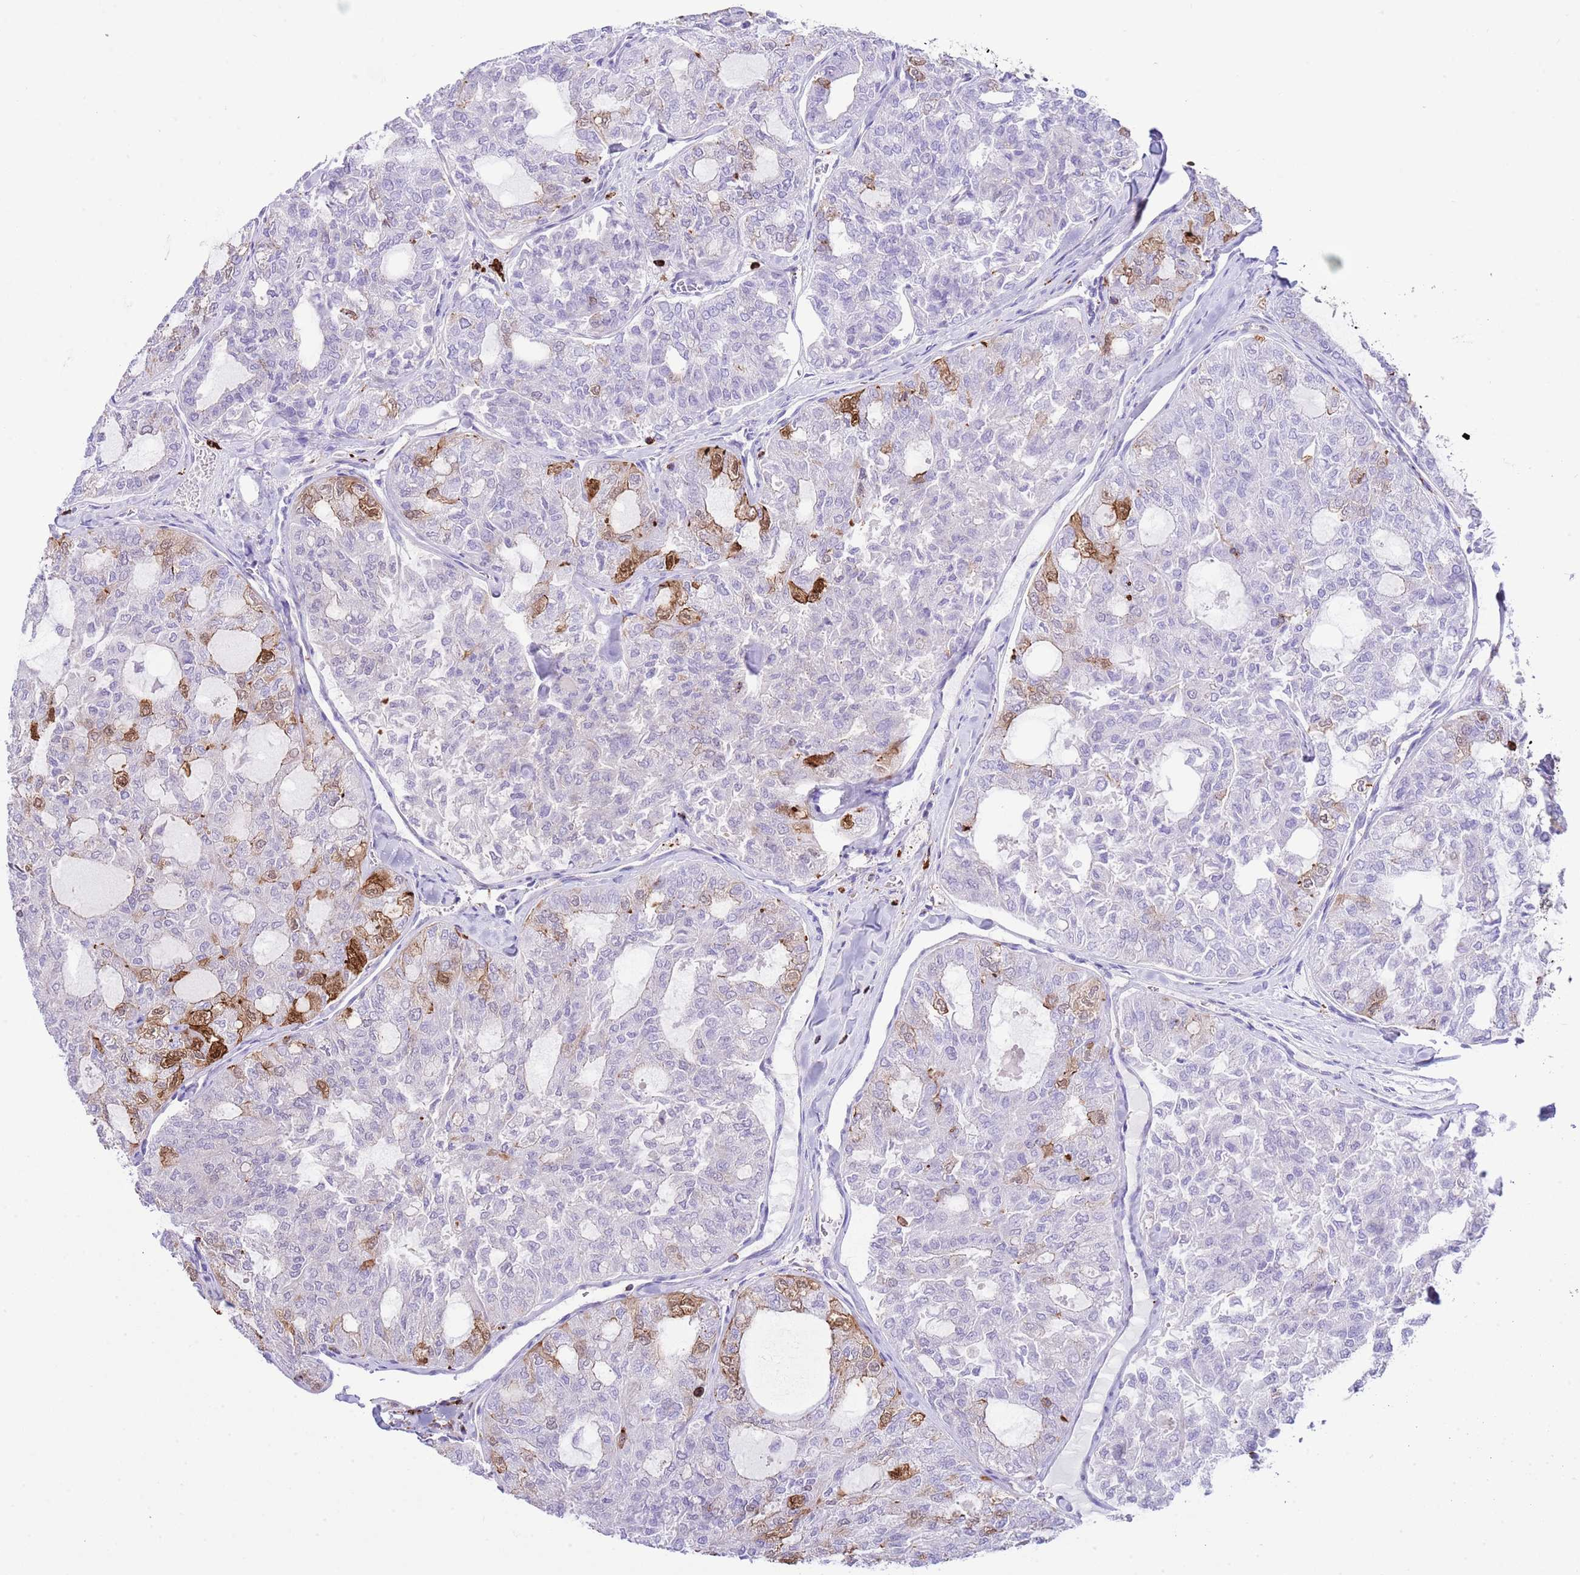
{"staining": {"intensity": "strong", "quantity": "<25%", "location": "cytoplasmic/membranous,nuclear"}, "tissue": "thyroid cancer", "cell_type": "Tumor cells", "image_type": "cancer", "snomed": [{"axis": "morphology", "description": "Follicular adenoma carcinoma, NOS"}, {"axis": "topography", "description": "Thyroid gland"}], "caption": "Tumor cells display strong cytoplasmic/membranous and nuclear expression in approximately <25% of cells in thyroid follicular adenoma carcinoma.", "gene": "EFHD2", "patient": {"sex": "male", "age": 75}}